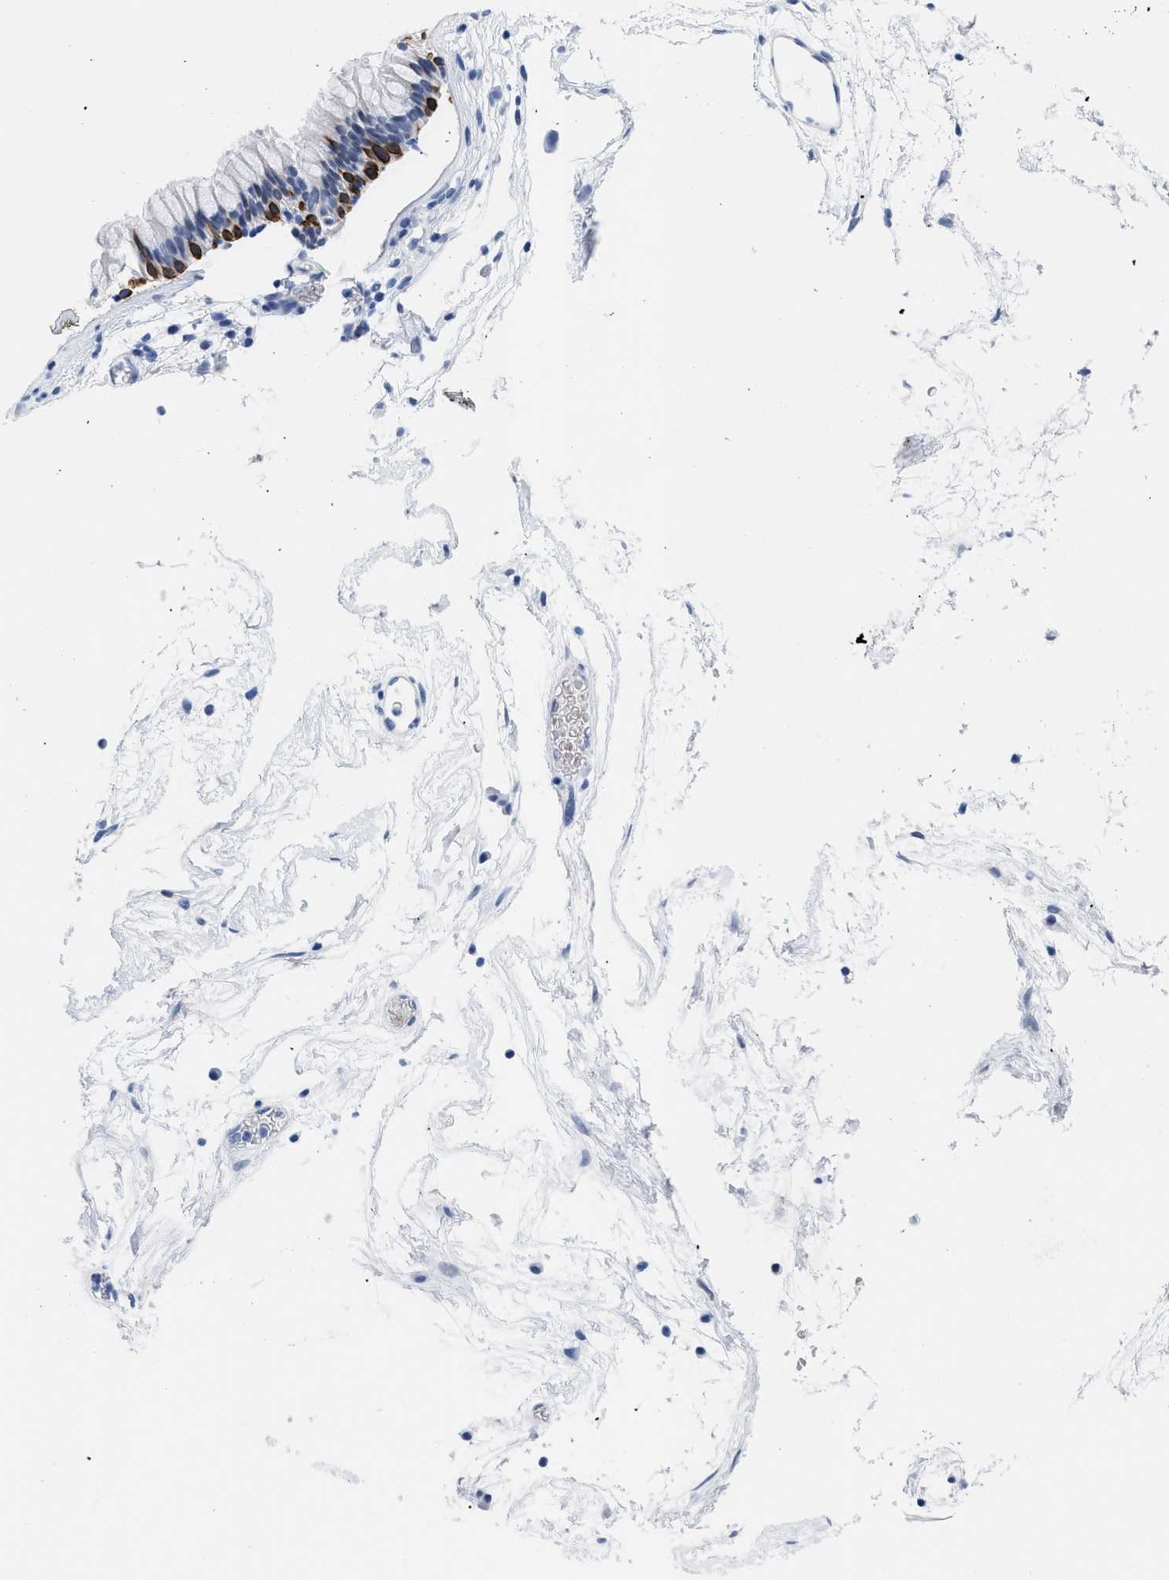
{"staining": {"intensity": "strong", "quantity": "25%-75%", "location": "cytoplasmic/membranous"}, "tissue": "nasopharynx", "cell_type": "Respiratory epithelial cells", "image_type": "normal", "snomed": [{"axis": "morphology", "description": "Normal tissue, NOS"}, {"axis": "morphology", "description": "Inflammation, NOS"}, {"axis": "topography", "description": "Nasopharynx"}], "caption": "This micrograph shows immunohistochemistry (IHC) staining of unremarkable human nasopharynx, with high strong cytoplasmic/membranous staining in about 25%-75% of respiratory epithelial cells.", "gene": "DUSP26", "patient": {"sex": "male", "age": 48}}